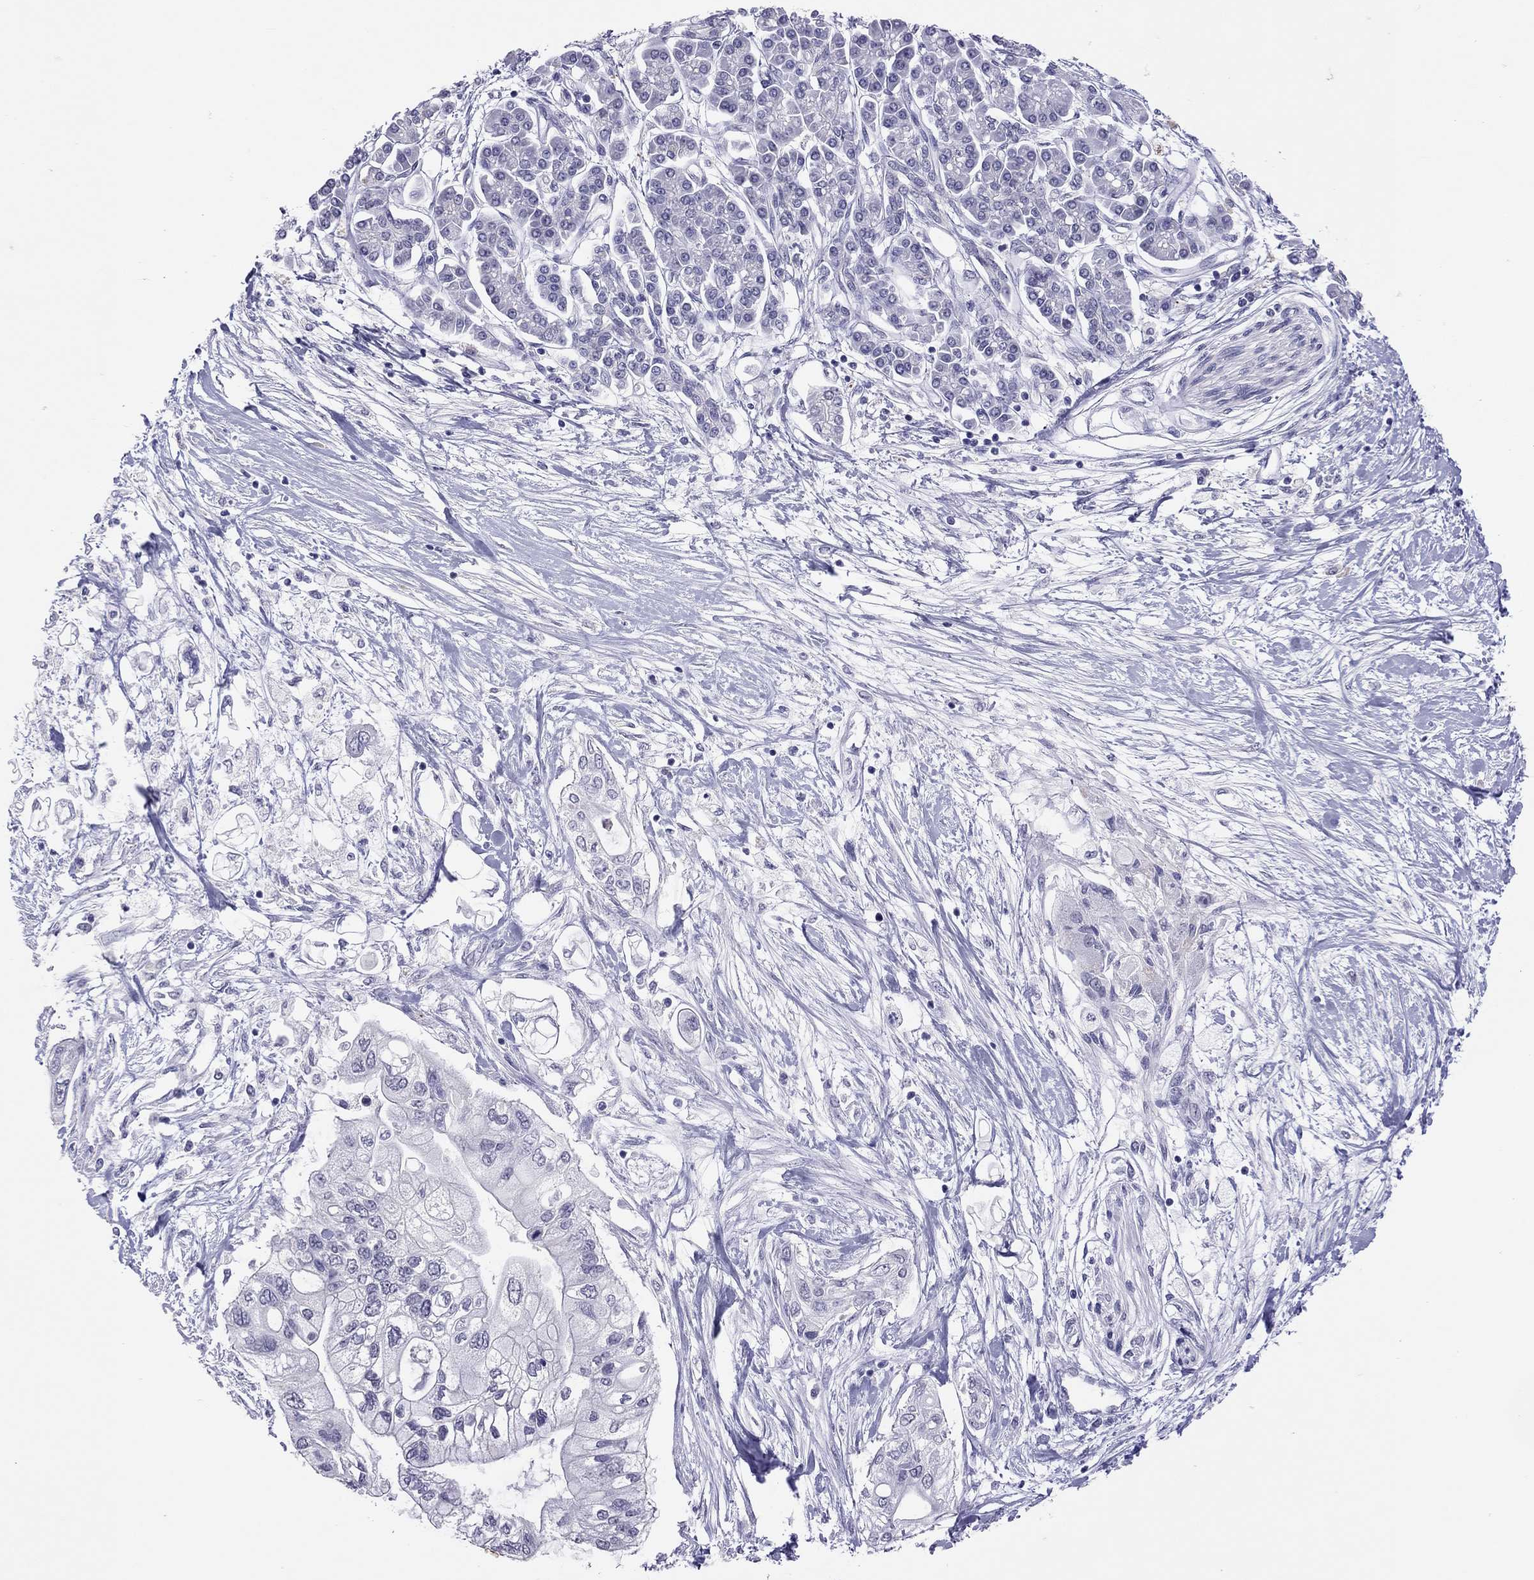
{"staining": {"intensity": "negative", "quantity": "none", "location": "none"}, "tissue": "pancreatic cancer", "cell_type": "Tumor cells", "image_type": "cancer", "snomed": [{"axis": "morphology", "description": "Adenocarcinoma, NOS"}, {"axis": "topography", "description": "Pancreas"}], "caption": "Human adenocarcinoma (pancreatic) stained for a protein using immunohistochemistry exhibits no staining in tumor cells.", "gene": "SLAMF1", "patient": {"sex": "female", "age": 77}}